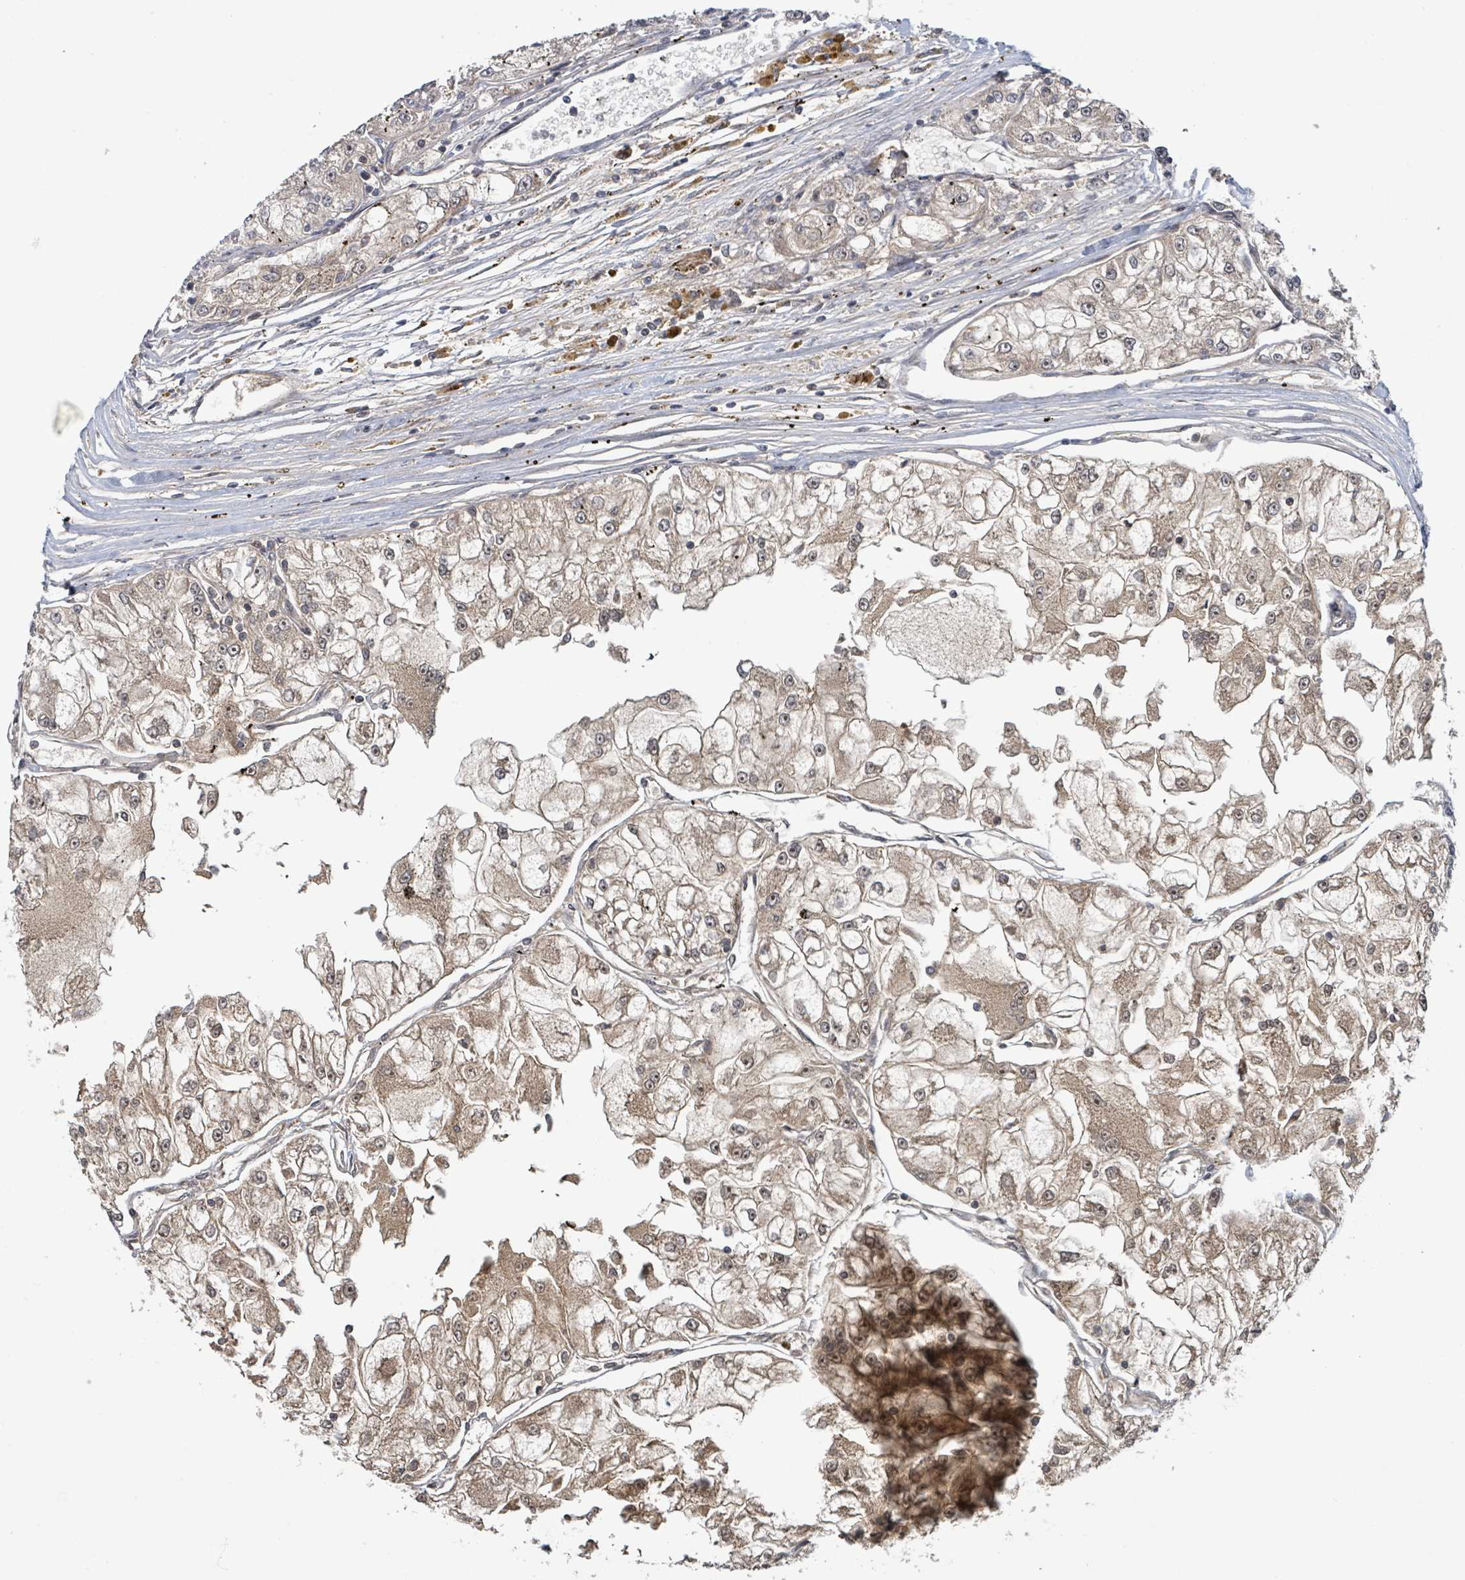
{"staining": {"intensity": "weak", "quantity": ">75%", "location": "cytoplasmic/membranous,nuclear"}, "tissue": "renal cancer", "cell_type": "Tumor cells", "image_type": "cancer", "snomed": [{"axis": "morphology", "description": "Adenocarcinoma, NOS"}, {"axis": "topography", "description": "Kidney"}], "caption": "Immunohistochemistry (IHC) of human renal cancer shows low levels of weak cytoplasmic/membranous and nuclear expression in about >75% of tumor cells. (brown staining indicates protein expression, while blue staining denotes nuclei).", "gene": "ITGA11", "patient": {"sex": "female", "age": 72}}